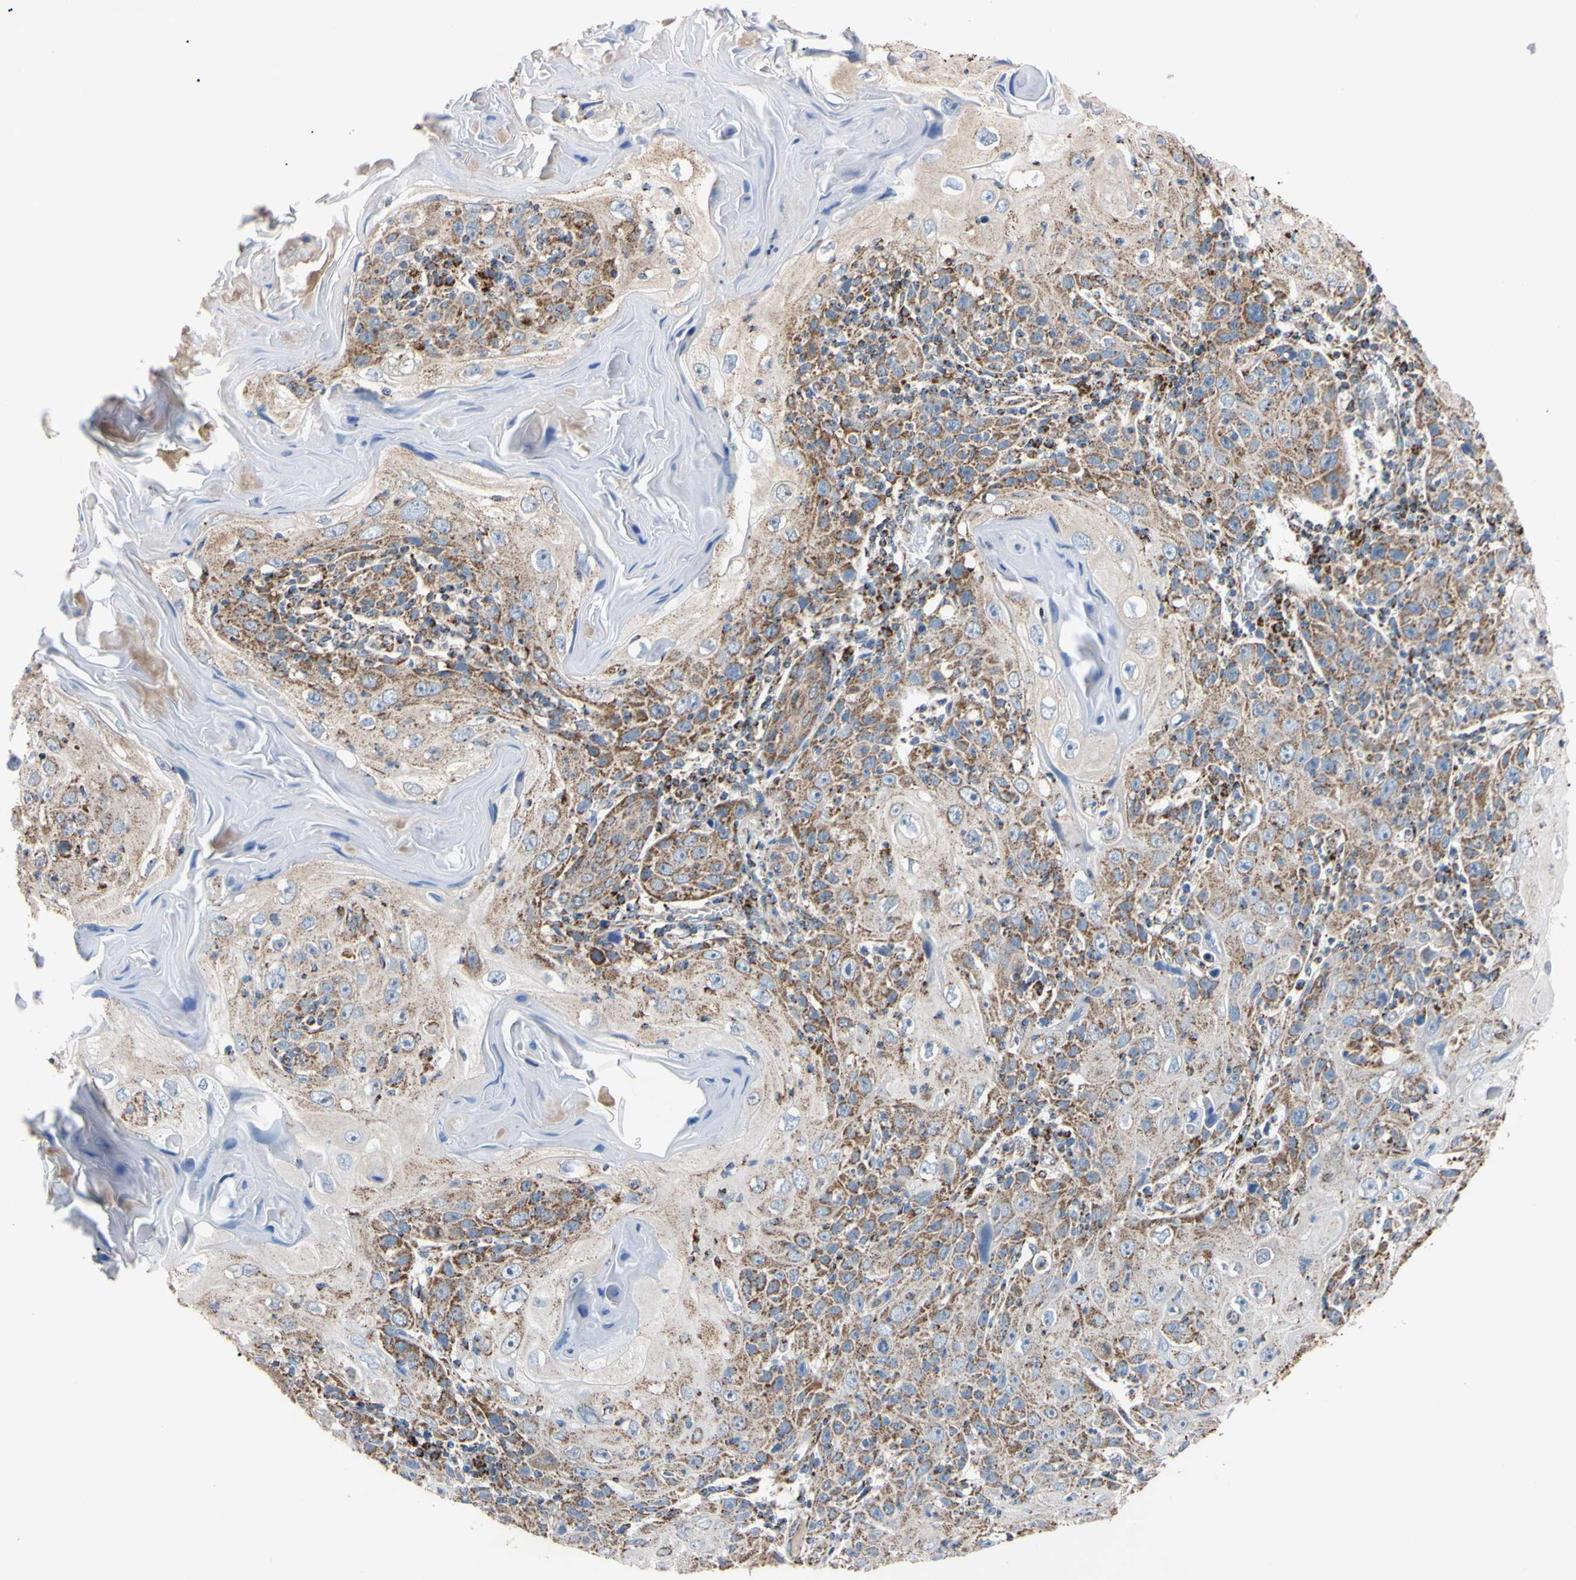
{"staining": {"intensity": "moderate", "quantity": ">75%", "location": "cytoplasmic/membranous"}, "tissue": "skin cancer", "cell_type": "Tumor cells", "image_type": "cancer", "snomed": [{"axis": "morphology", "description": "Squamous cell carcinoma, NOS"}, {"axis": "topography", "description": "Skin"}], "caption": "Immunohistochemistry (DAB (3,3'-diaminobenzidine)) staining of human skin cancer (squamous cell carcinoma) demonstrates moderate cytoplasmic/membranous protein positivity in approximately >75% of tumor cells. (IHC, brightfield microscopy, high magnification).", "gene": "CLPP", "patient": {"sex": "female", "age": 88}}